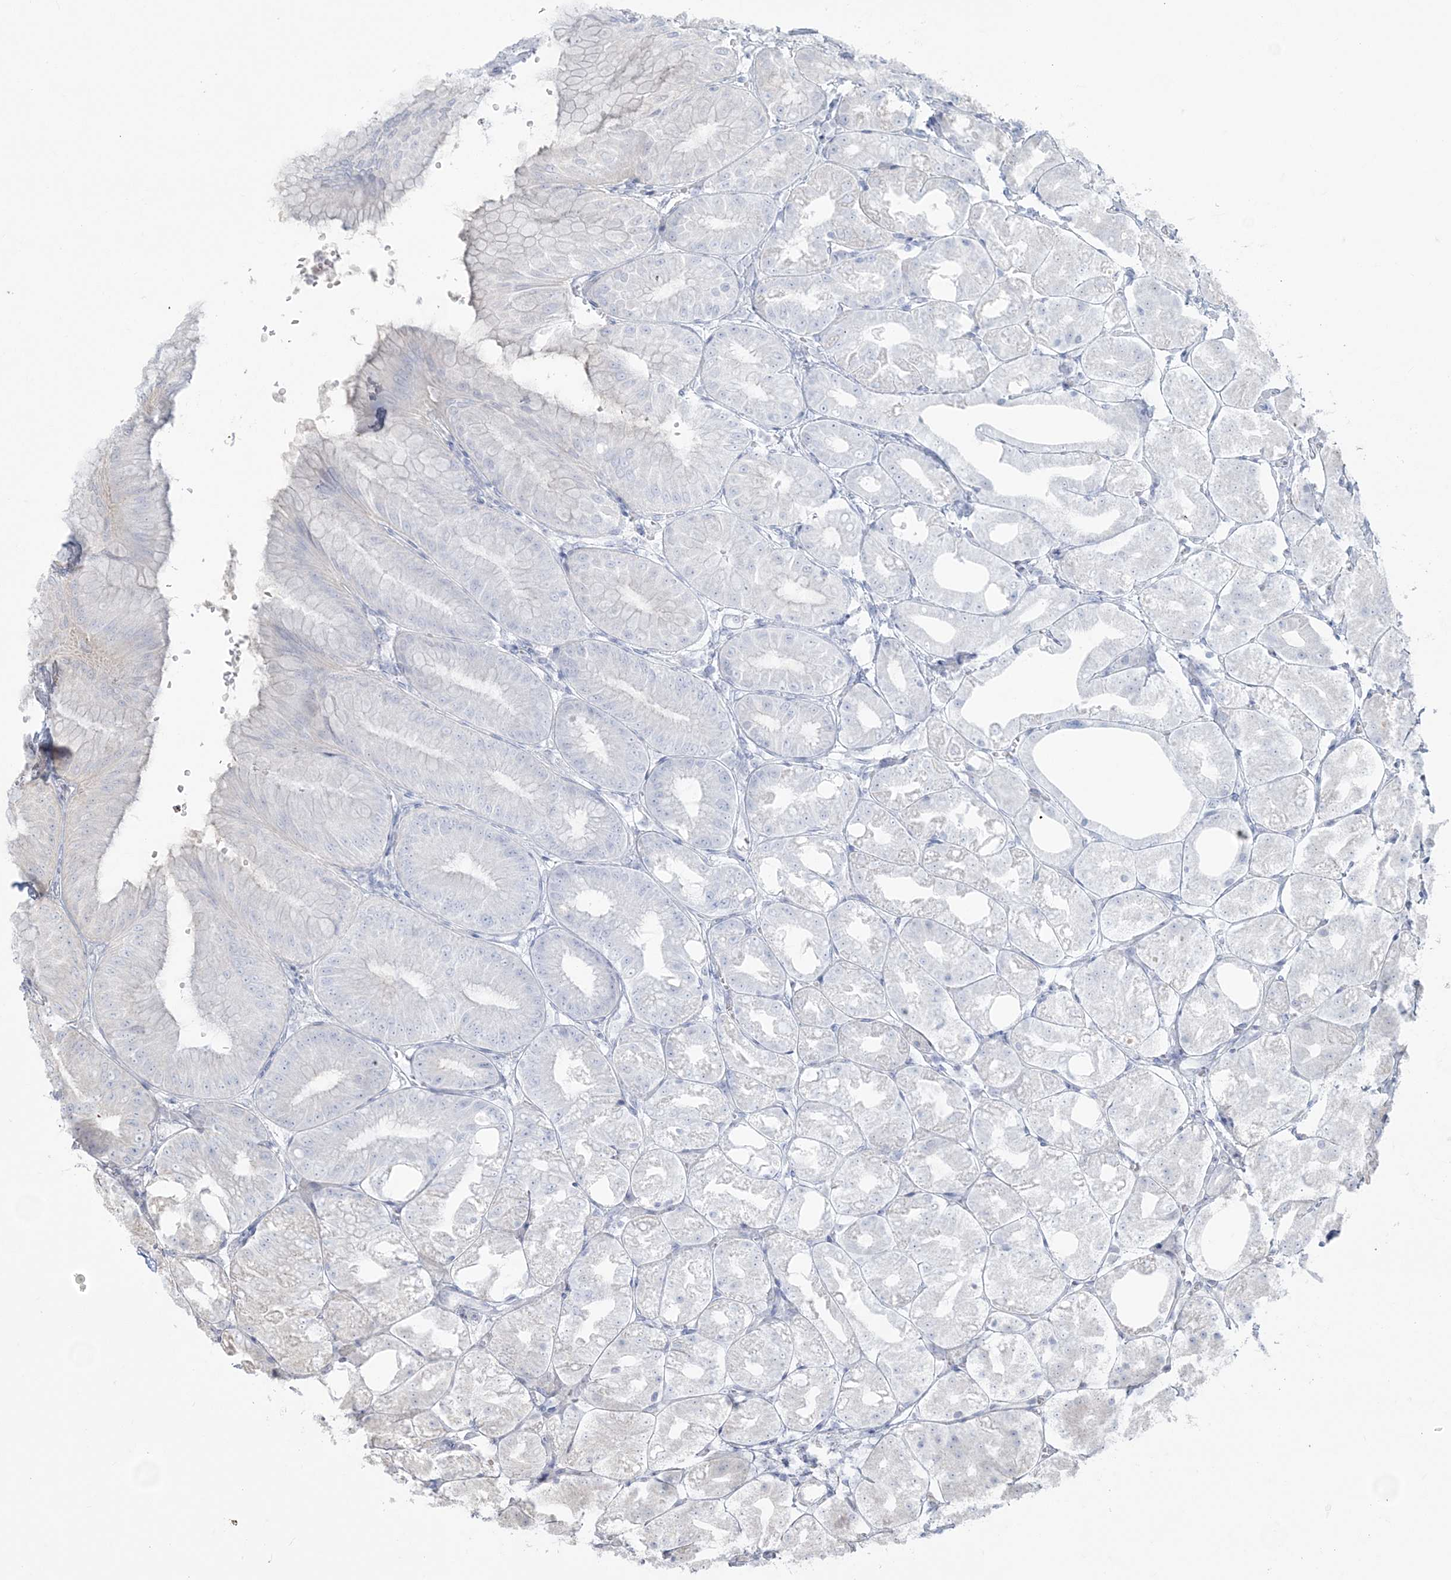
{"staining": {"intensity": "negative", "quantity": "none", "location": "none"}, "tissue": "stomach", "cell_type": "Glandular cells", "image_type": "normal", "snomed": [{"axis": "morphology", "description": "Normal tissue, NOS"}, {"axis": "topography", "description": "Stomach, lower"}], "caption": "DAB immunohistochemical staining of normal stomach shows no significant positivity in glandular cells. (Stains: DAB immunohistochemistry (IHC) with hematoxylin counter stain, Microscopy: brightfield microscopy at high magnification).", "gene": "ZC3H6", "patient": {"sex": "male", "age": 71}}